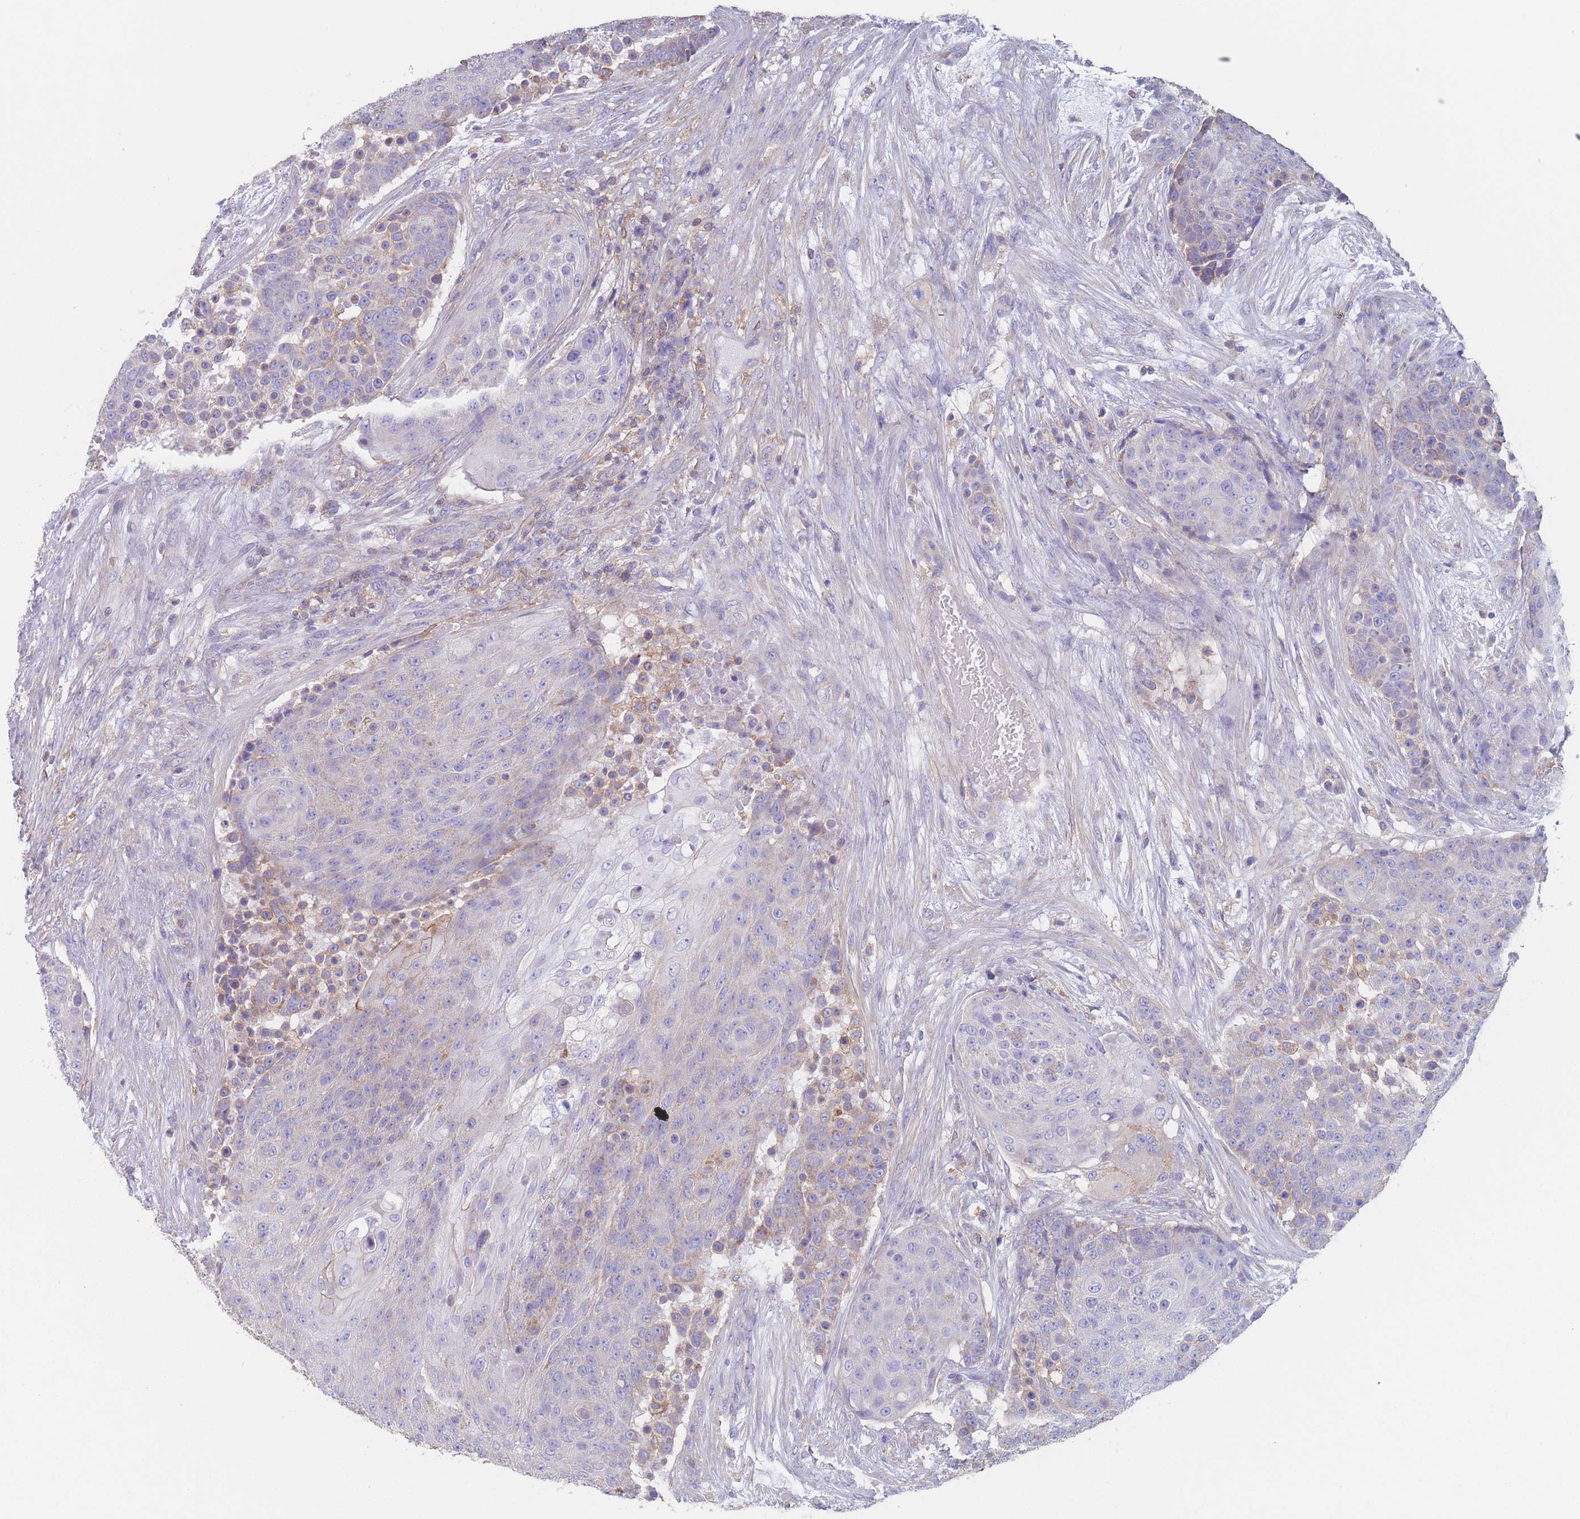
{"staining": {"intensity": "negative", "quantity": "none", "location": "none"}, "tissue": "urothelial cancer", "cell_type": "Tumor cells", "image_type": "cancer", "snomed": [{"axis": "morphology", "description": "Urothelial carcinoma, High grade"}, {"axis": "topography", "description": "Urinary bladder"}], "caption": "Immunohistochemical staining of high-grade urothelial carcinoma reveals no significant staining in tumor cells.", "gene": "ADH1A", "patient": {"sex": "female", "age": 63}}